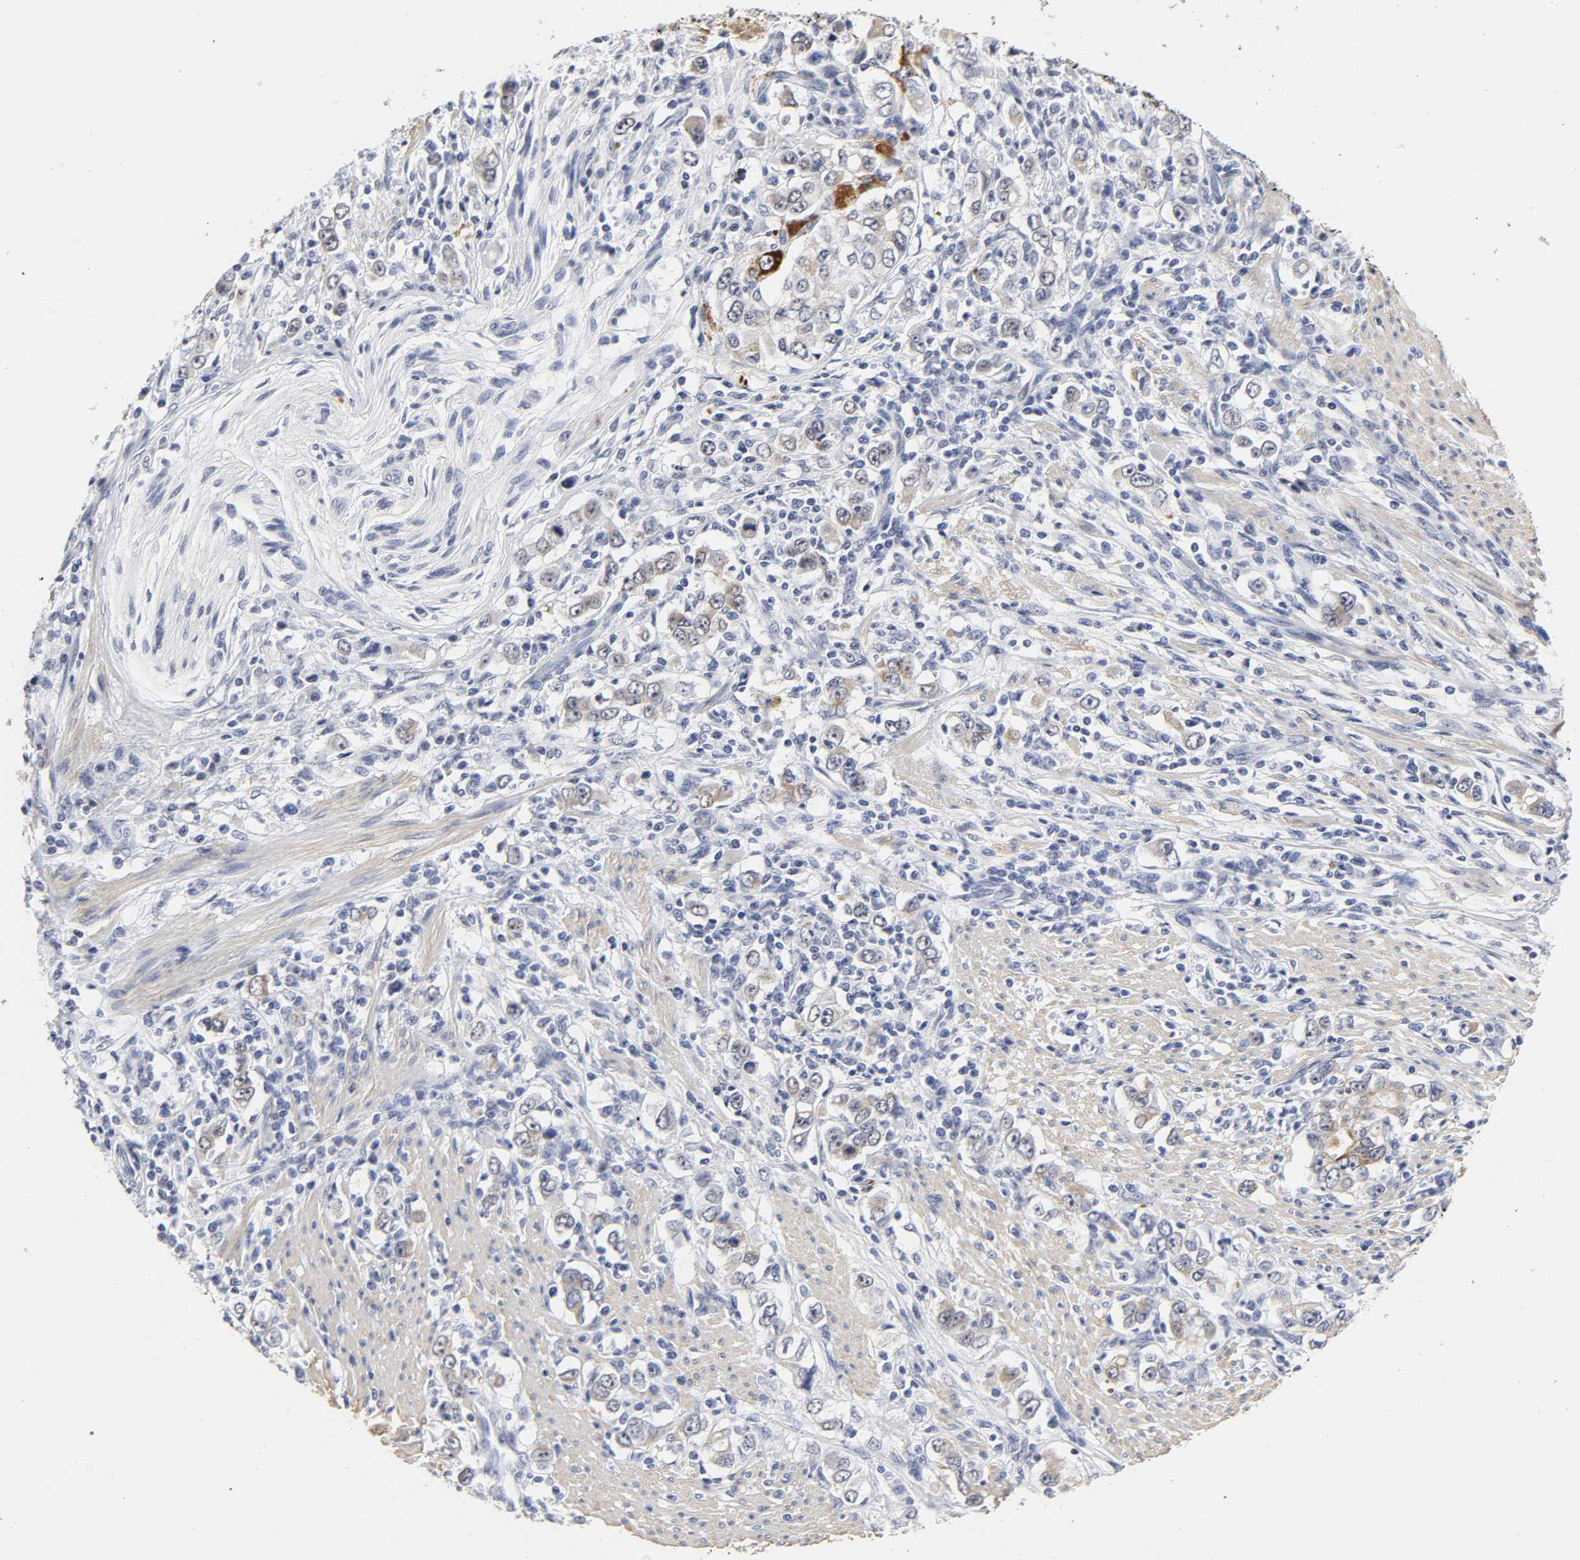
{"staining": {"intensity": "weak", "quantity": ">75%", "location": "cytoplasmic/membranous"}, "tissue": "stomach cancer", "cell_type": "Tumor cells", "image_type": "cancer", "snomed": [{"axis": "morphology", "description": "Adenocarcinoma, NOS"}, {"axis": "topography", "description": "Stomach, lower"}], "caption": "Stomach cancer (adenocarcinoma) stained with DAB IHC displays low levels of weak cytoplasmic/membranous positivity in about >75% of tumor cells. (Brightfield microscopy of DAB IHC at high magnification).", "gene": "GRHL2", "patient": {"sex": "female", "age": 72}}